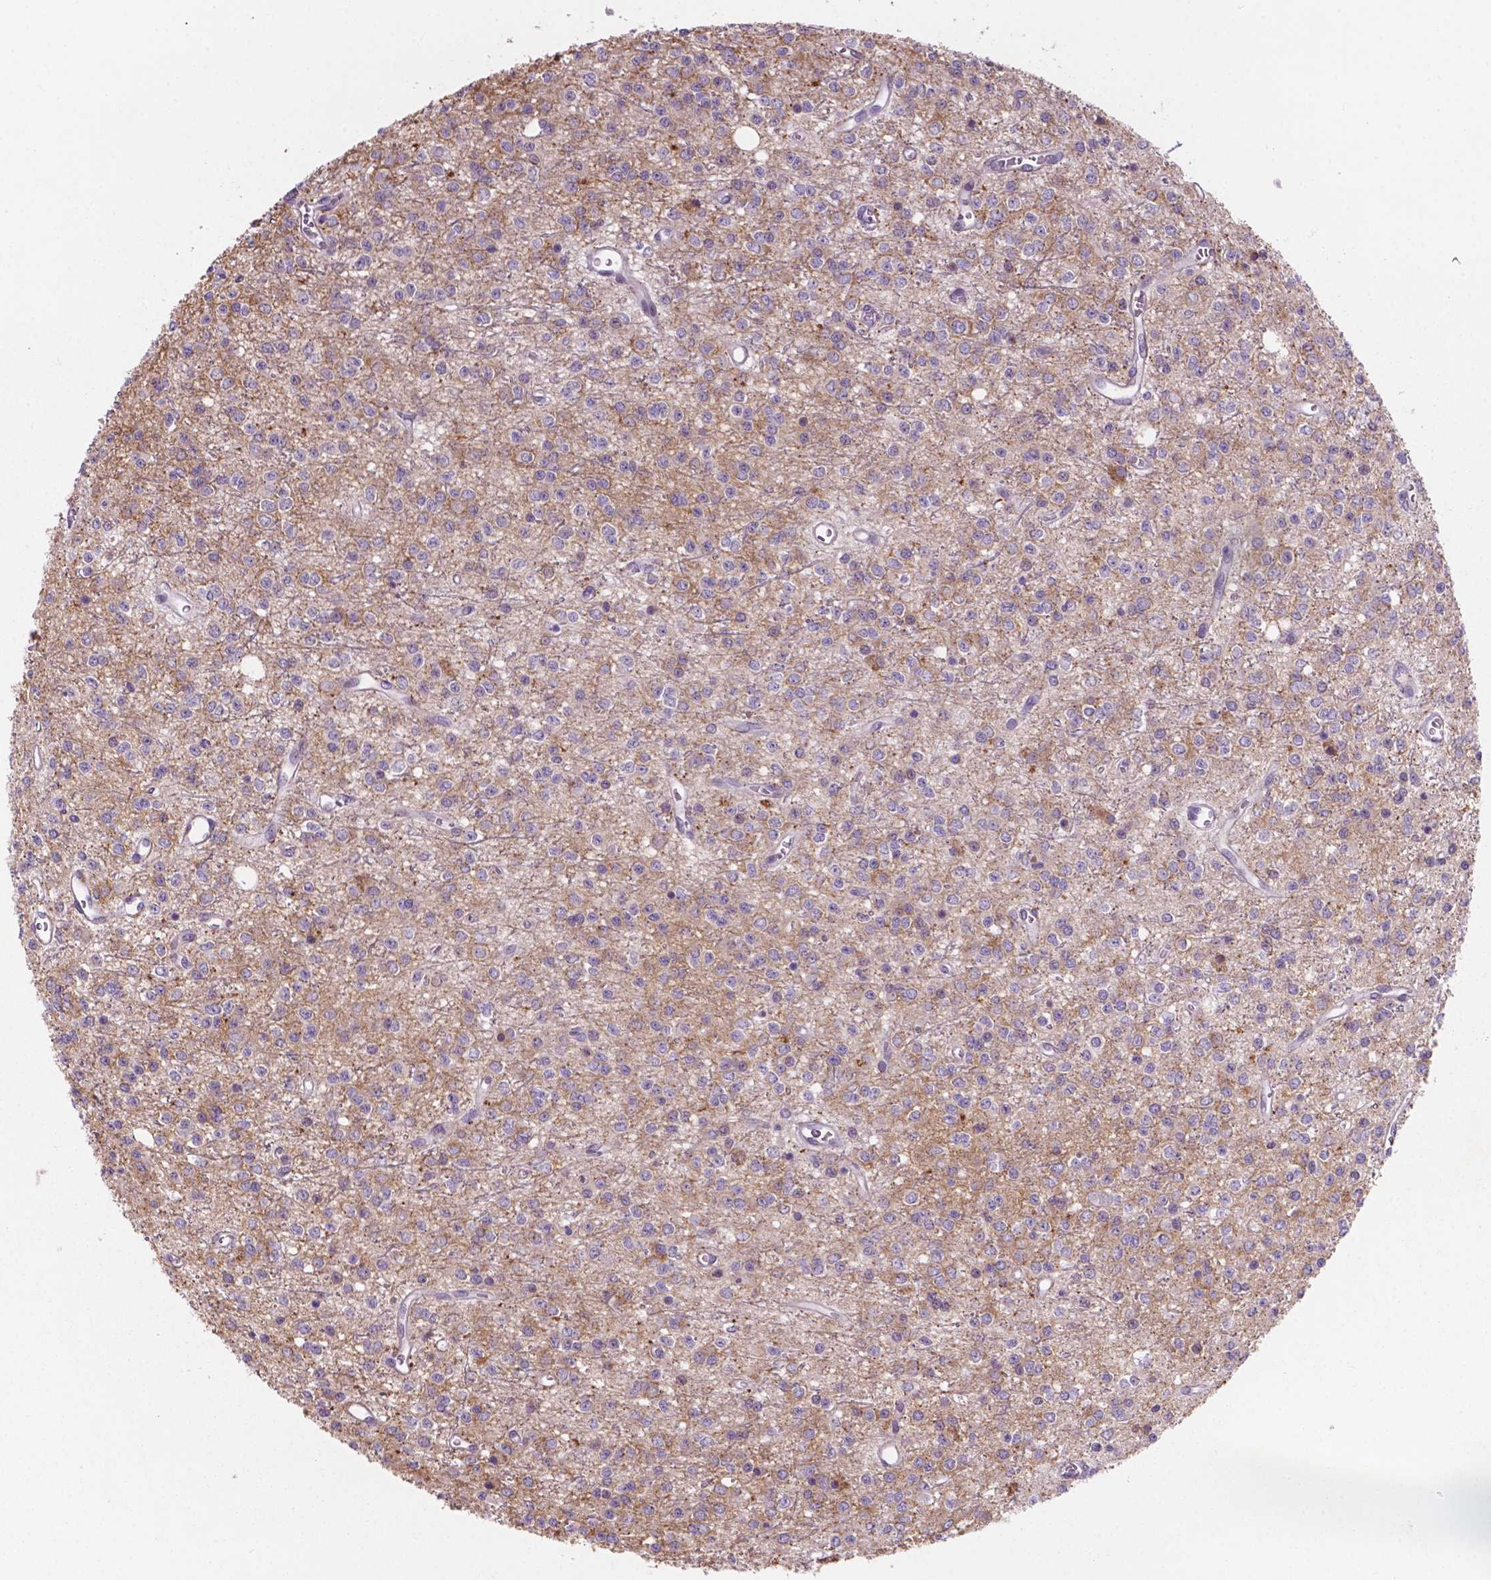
{"staining": {"intensity": "weak", "quantity": "<25%", "location": "cytoplasmic/membranous"}, "tissue": "glioma", "cell_type": "Tumor cells", "image_type": "cancer", "snomed": [{"axis": "morphology", "description": "Glioma, malignant, Low grade"}, {"axis": "topography", "description": "Brain"}], "caption": "Immunohistochemistry of malignant glioma (low-grade) reveals no positivity in tumor cells. (Stains: DAB (3,3'-diaminobenzidine) immunohistochemistry with hematoxylin counter stain, Microscopy: brightfield microscopy at high magnification).", "gene": "MKRN2OS", "patient": {"sex": "female", "age": 45}}